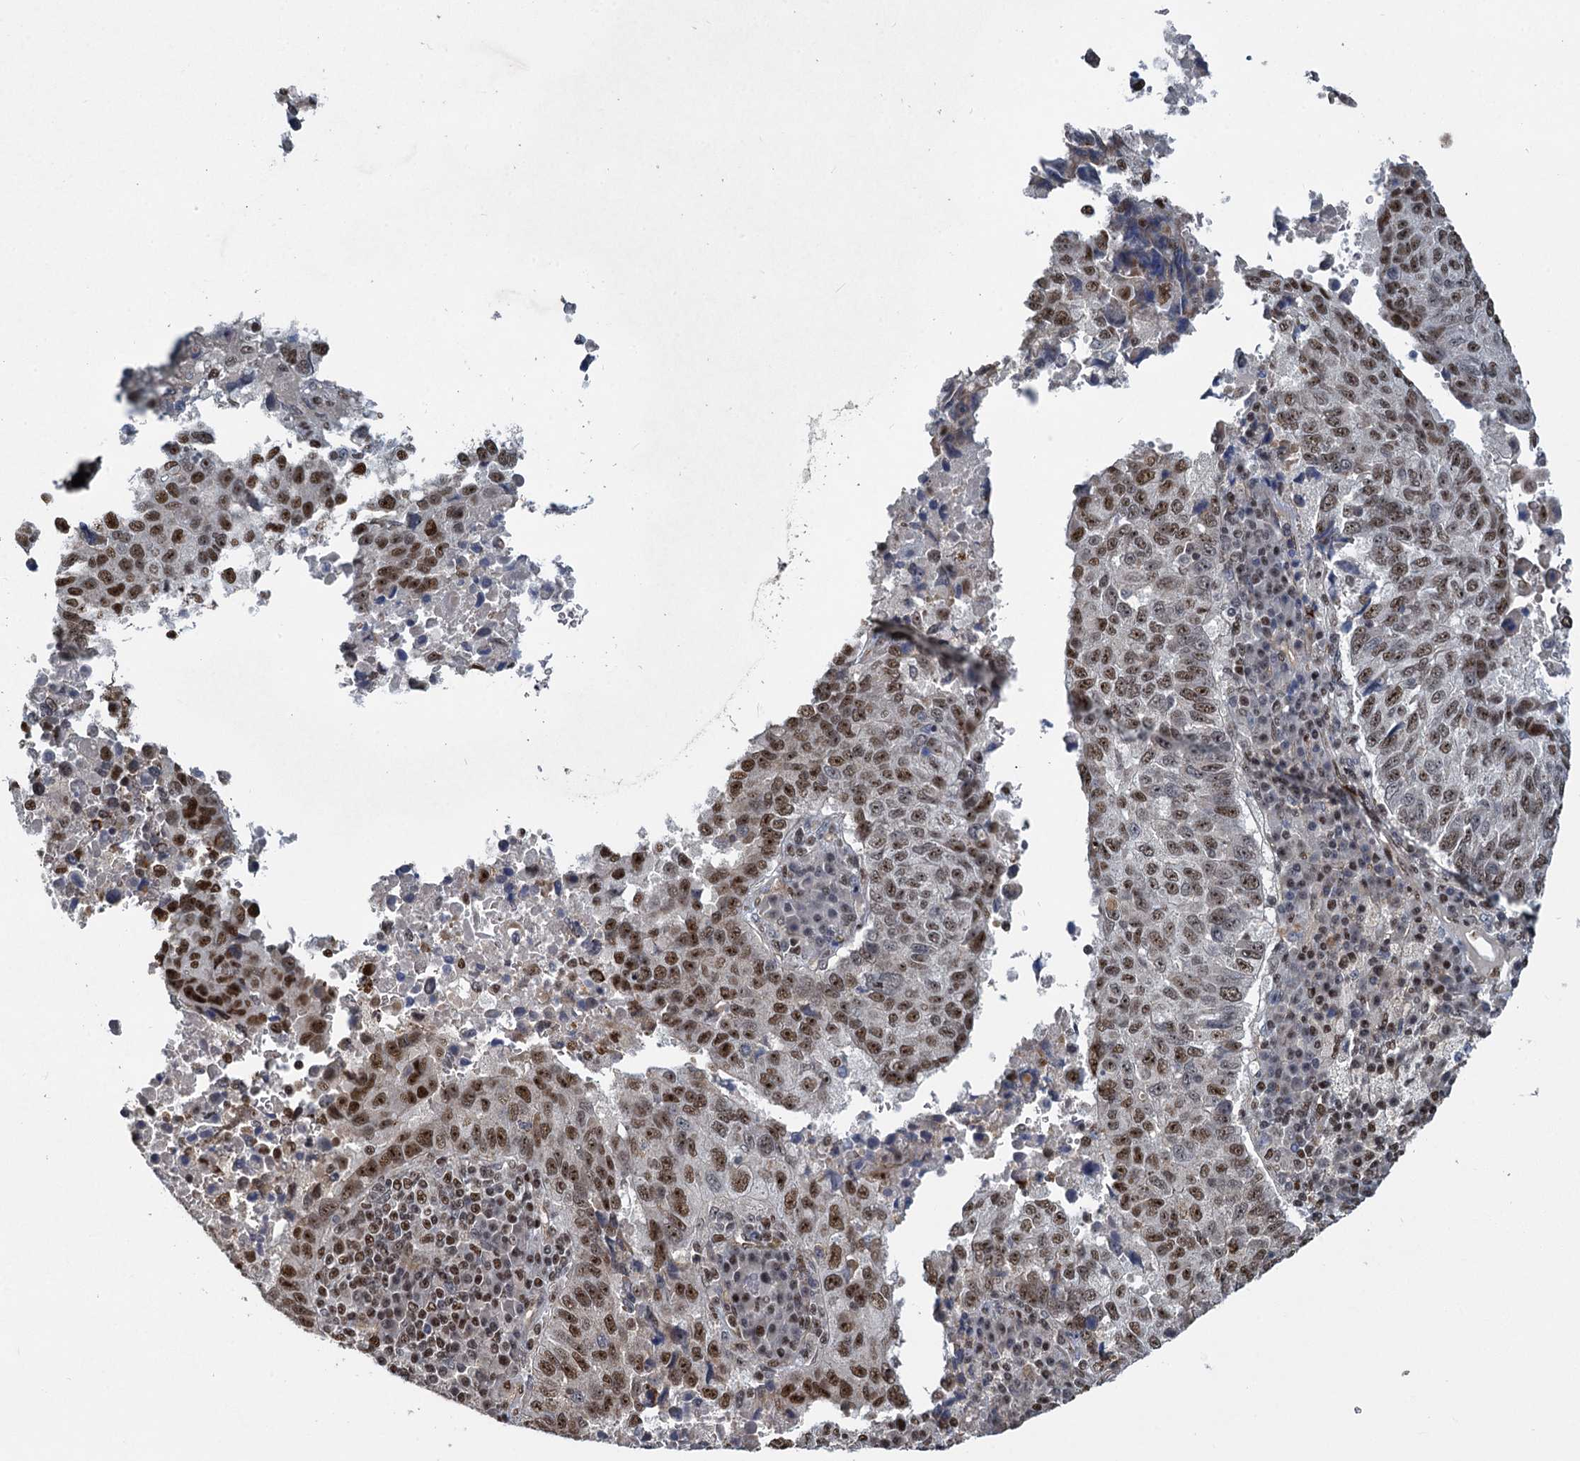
{"staining": {"intensity": "moderate", "quantity": ">75%", "location": "nuclear"}, "tissue": "lung cancer", "cell_type": "Tumor cells", "image_type": "cancer", "snomed": [{"axis": "morphology", "description": "Squamous cell carcinoma, NOS"}, {"axis": "topography", "description": "Lung"}], "caption": "Lung squamous cell carcinoma stained with a brown dye demonstrates moderate nuclear positive expression in approximately >75% of tumor cells.", "gene": "ANKRD49", "patient": {"sex": "male", "age": 73}}